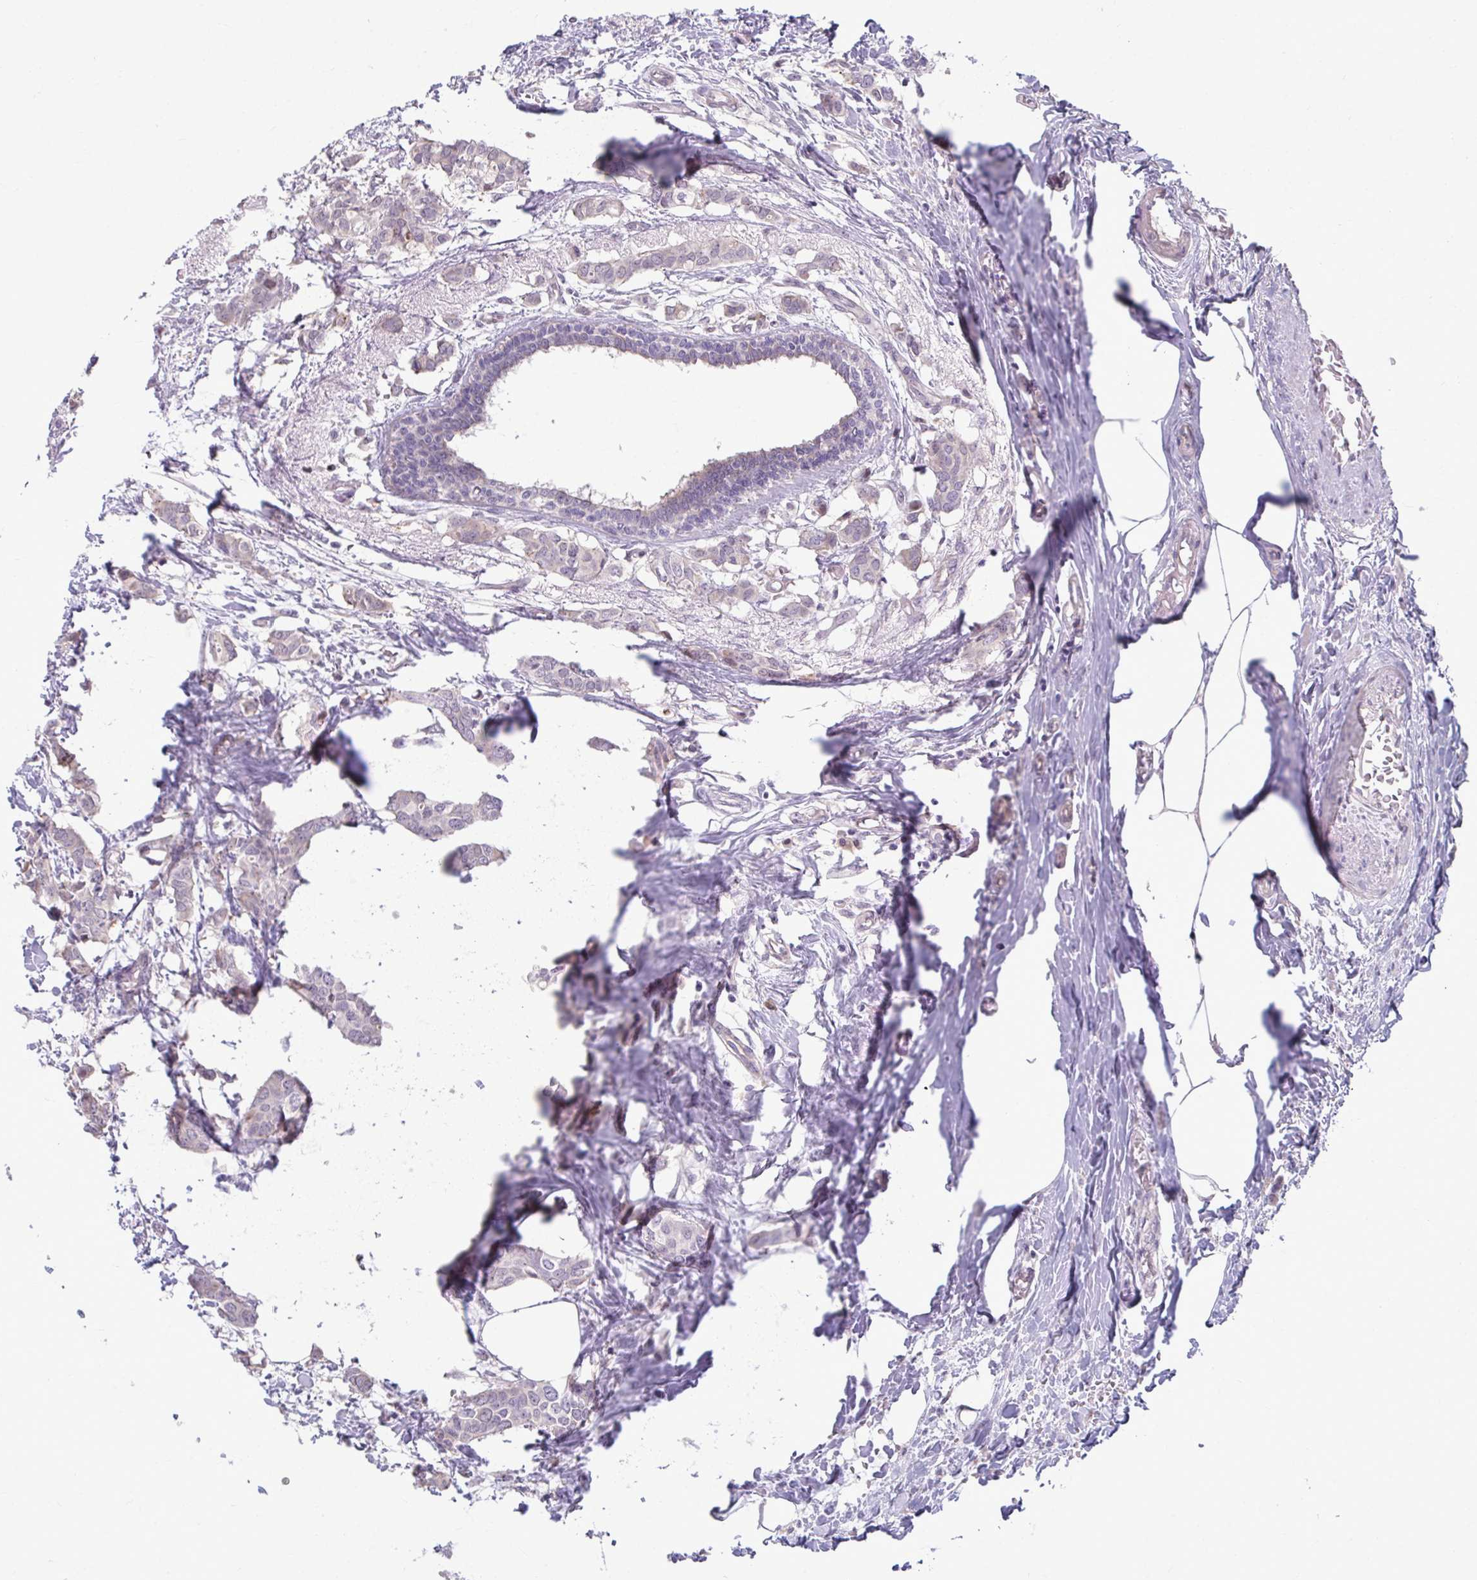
{"staining": {"intensity": "weak", "quantity": "<25%", "location": "cytoplasmic/membranous"}, "tissue": "breast cancer", "cell_type": "Tumor cells", "image_type": "cancer", "snomed": [{"axis": "morphology", "description": "Duct carcinoma"}, {"axis": "topography", "description": "Breast"}], "caption": "Immunohistochemistry (IHC) of human breast cancer displays no staining in tumor cells.", "gene": "SERPINI1", "patient": {"sex": "female", "age": 62}}